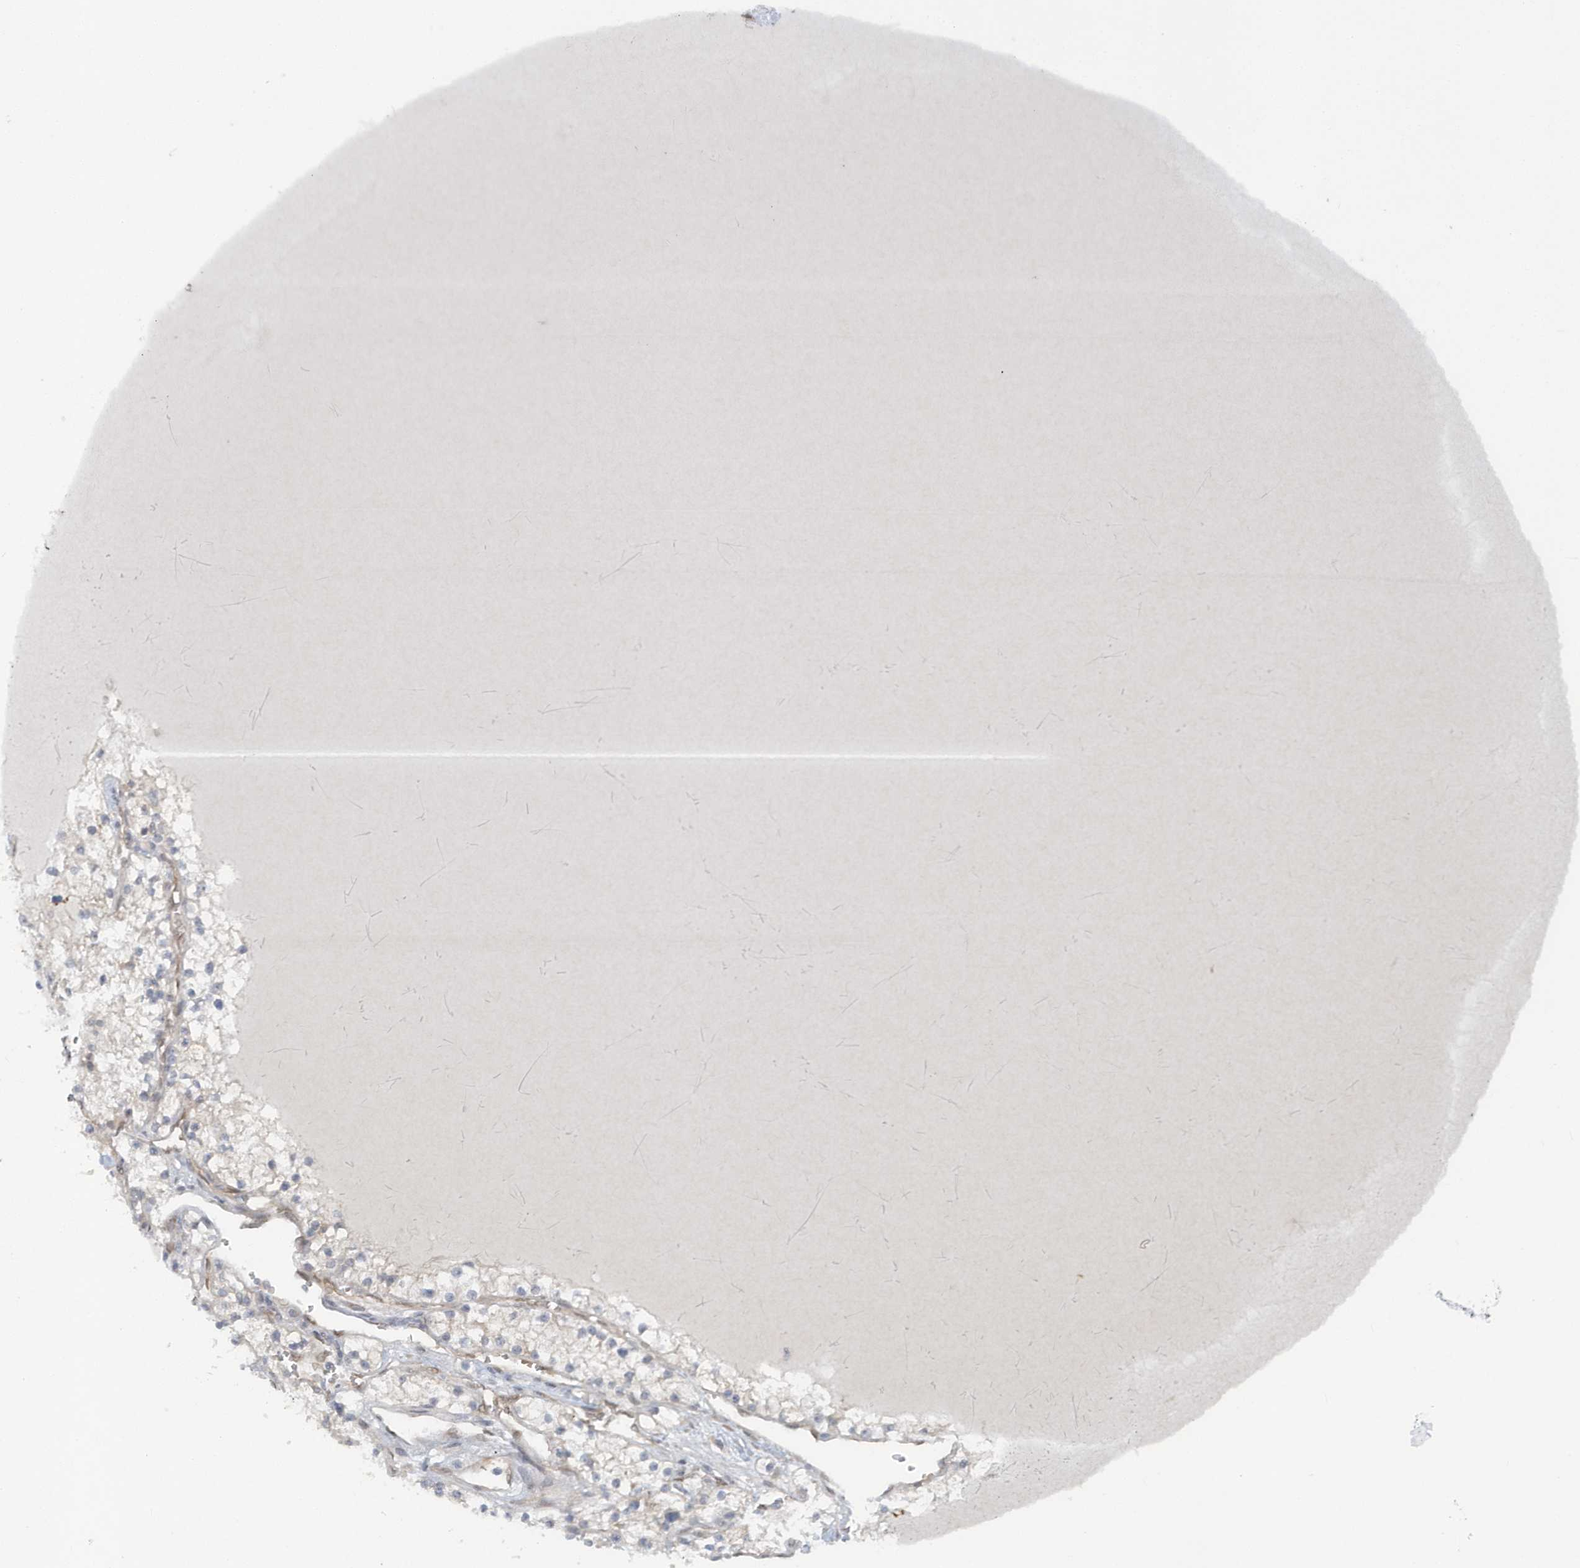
{"staining": {"intensity": "weak", "quantity": "<25%", "location": "cytoplasmic/membranous"}, "tissue": "renal cancer", "cell_type": "Tumor cells", "image_type": "cancer", "snomed": [{"axis": "morphology", "description": "Adenocarcinoma, NOS"}, {"axis": "topography", "description": "Kidney"}], "caption": "This photomicrograph is of renal cancer stained with IHC to label a protein in brown with the nuclei are counter-stained blue. There is no positivity in tumor cells.", "gene": "ATG4A", "patient": {"sex": "male", "age": 80}}